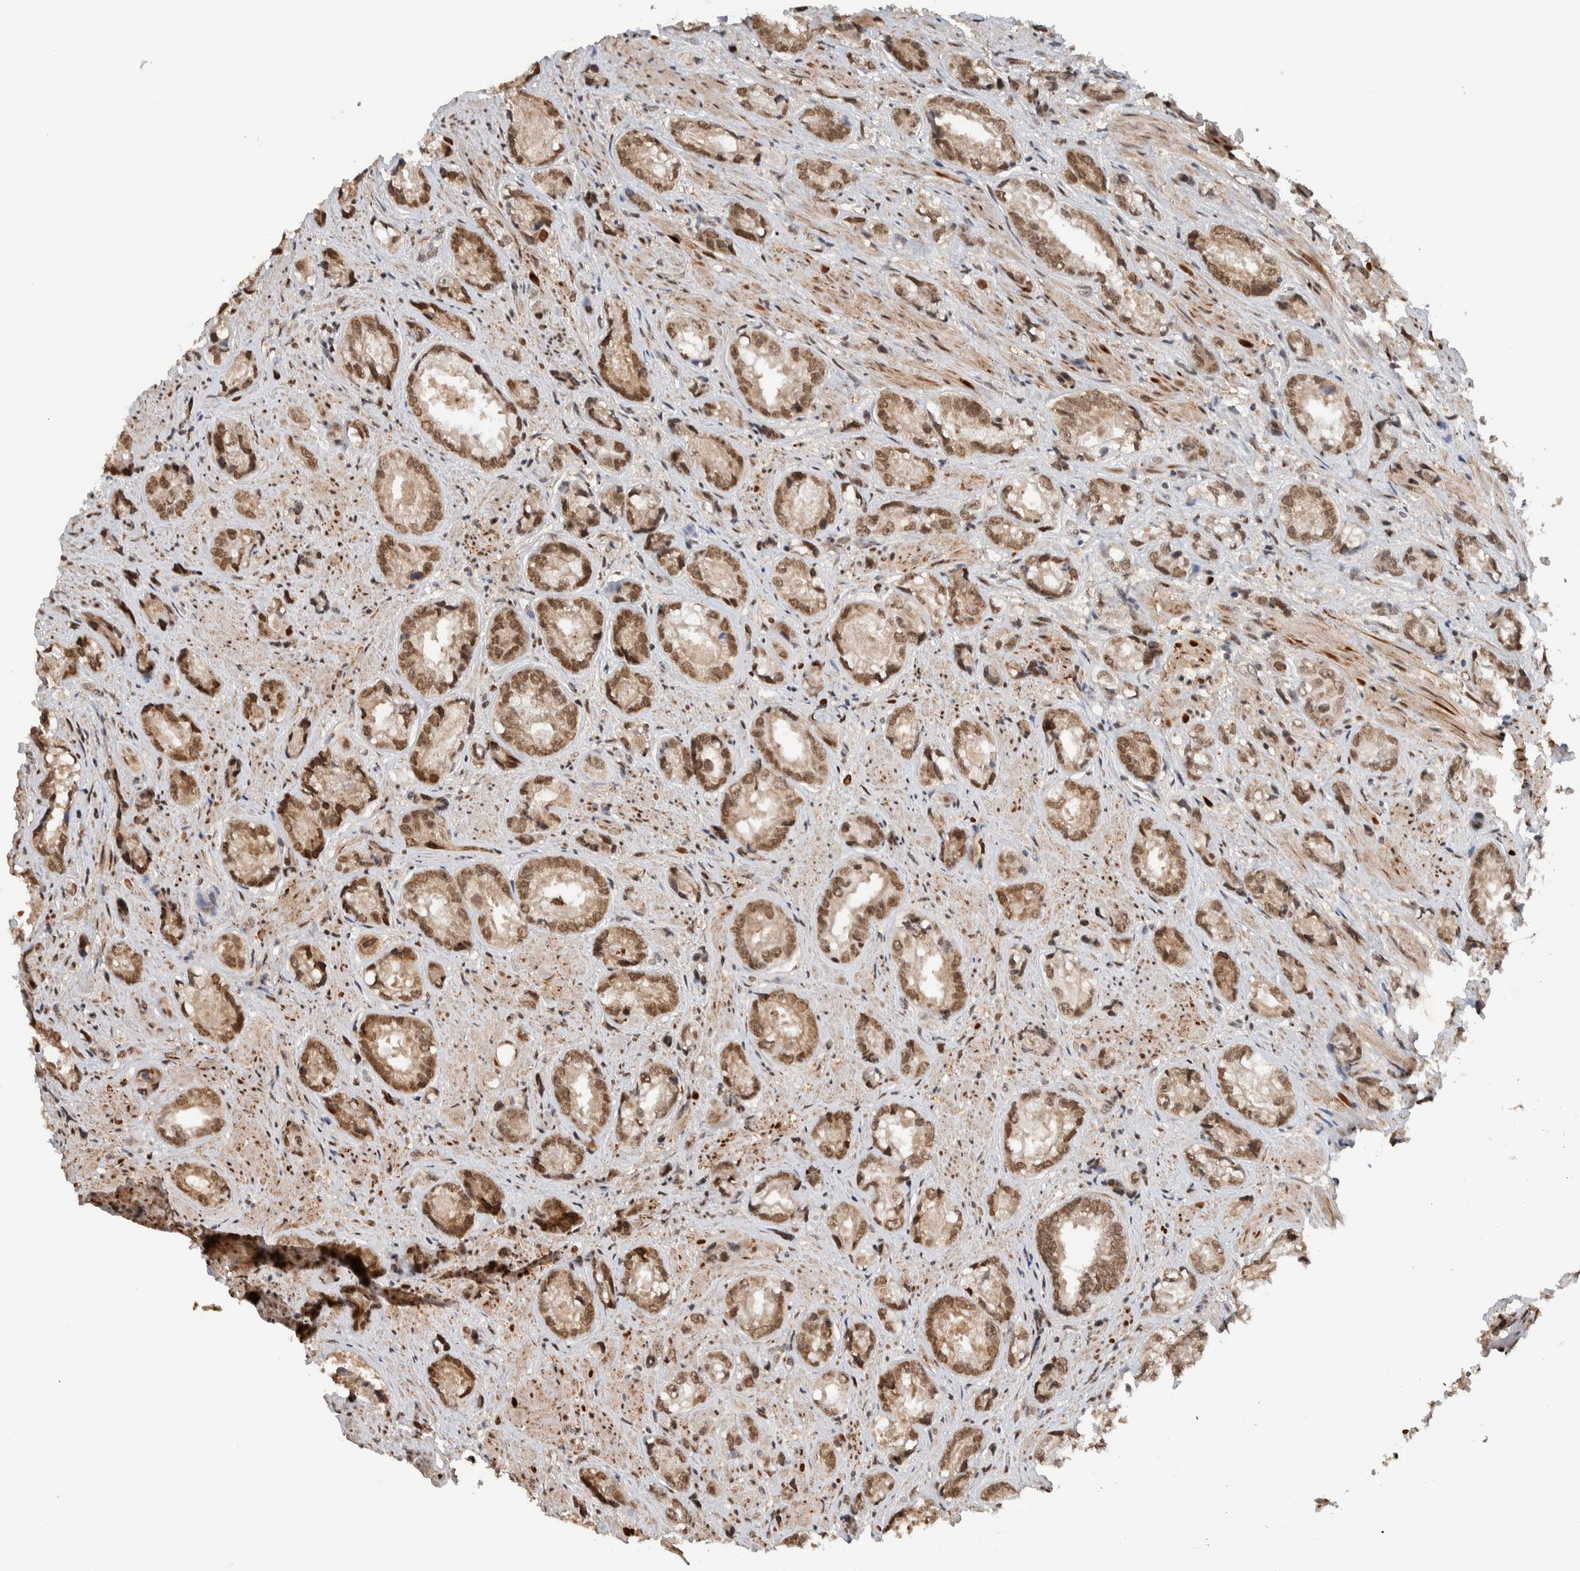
{"staining": {"intensity": "moderate", "quantity": ">75%", "location": "cytoplasmic/membranous,nuclear"}, "tissue": "prostate cancer", "cell_type": "Tumor cells", "image_type": "cancer", "snomed": [{"axis": "morphology", "description": "Adenocarcinoma, High grade"}, {"axis": "topography", "description": "Prostate"}], "caption": "IHC photomicrograph of neoplastic tissue: high-grade adenocarcinoma (prostate) stained using IHC displays medium levels of moderate protein expression localized specifically in the cytoplasmic/membranous and nuclear of tumor cells, appearing as a cytoplasmic/membranous and nuclear brown color.", "gene": "TNRC18", "patient": {"sex": "male", "age": 61}}